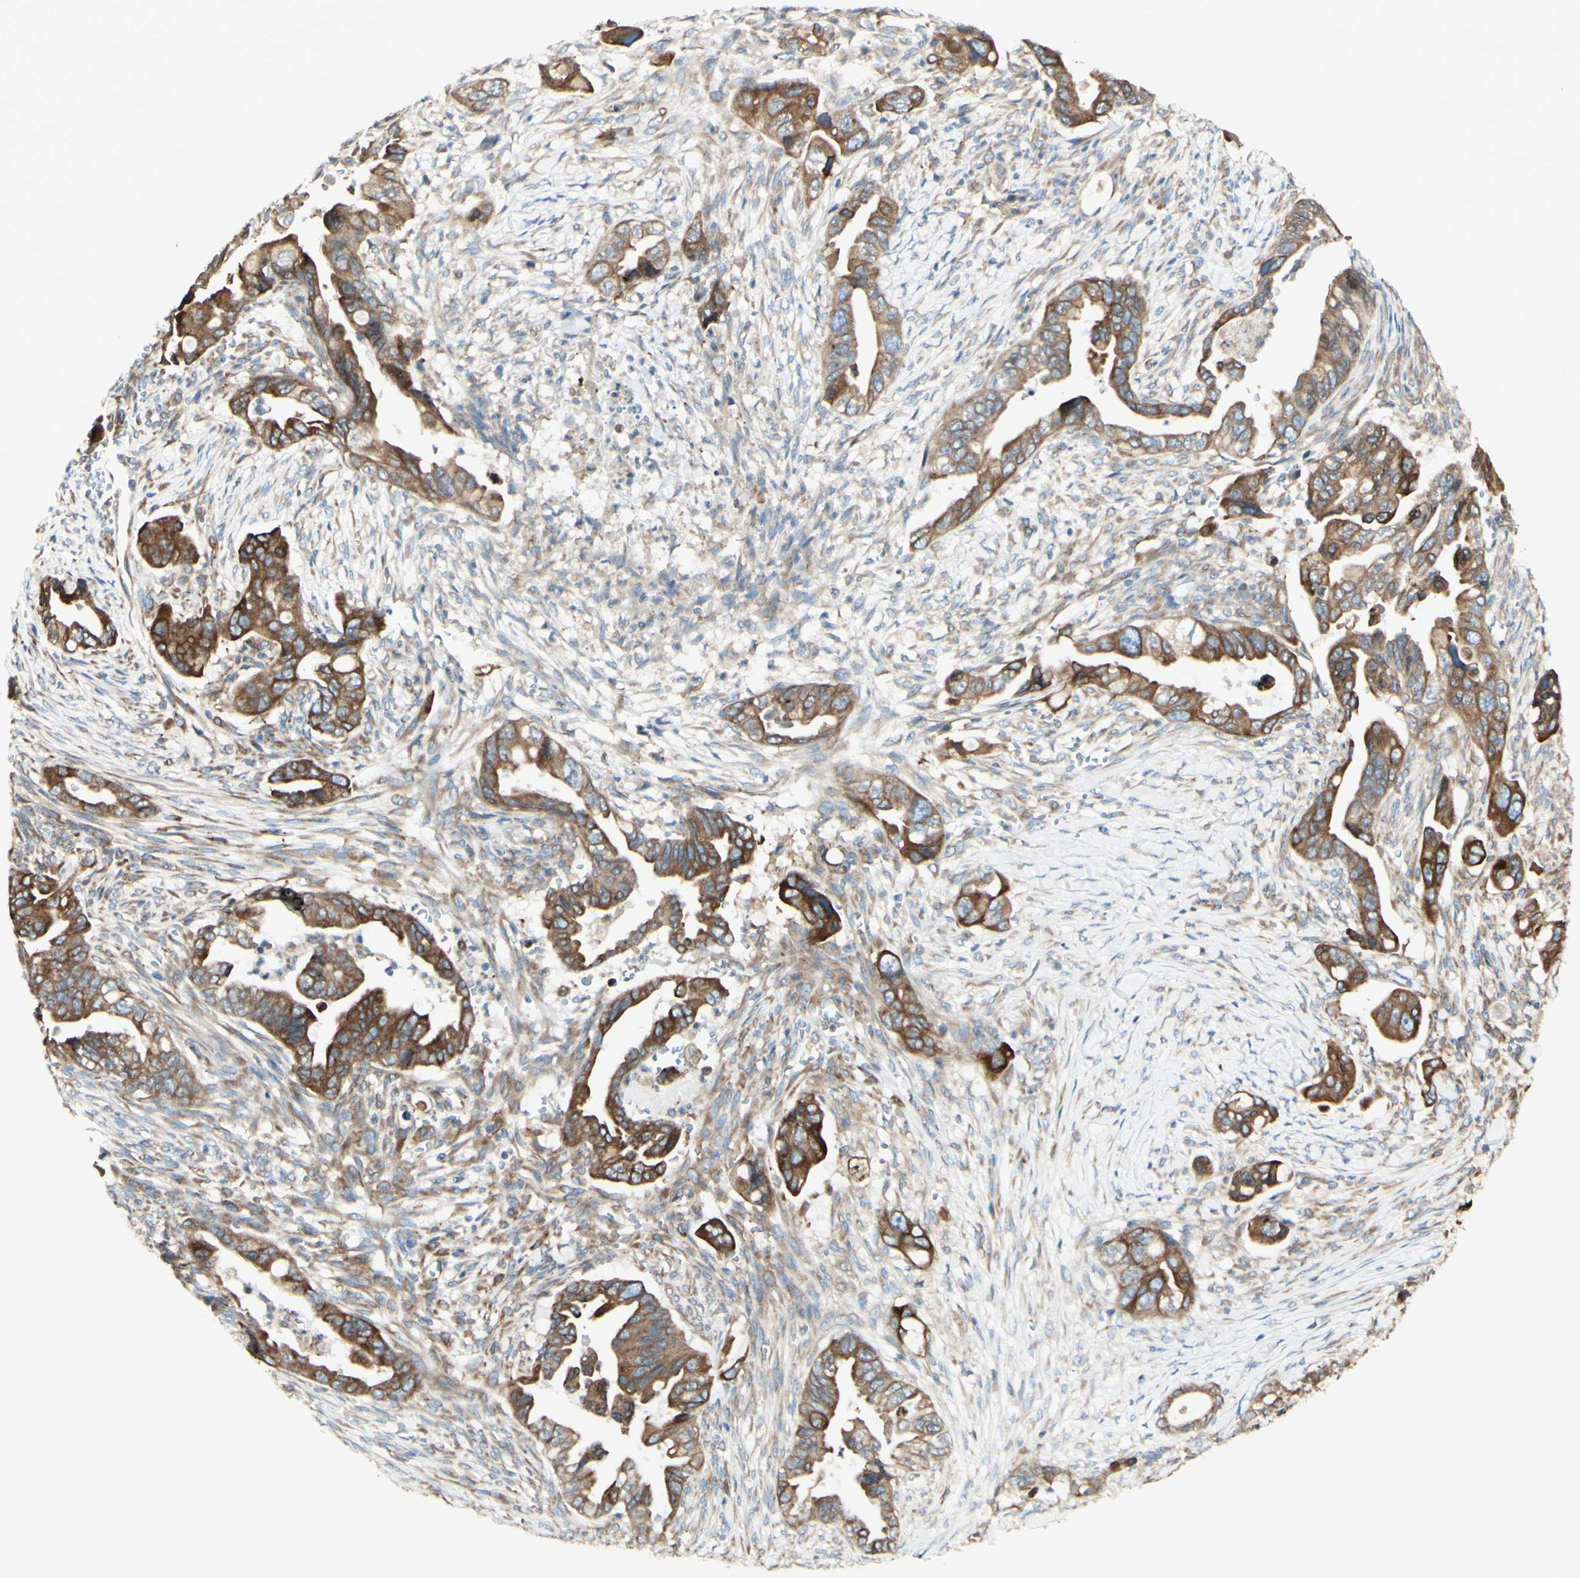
{"staining": {"intensity": "moderate", "quantity": ">75%", "location": "cytoplasmic/membranous"}, "tissue": "pancreatic cancer", "cell_type": "Tumor cells", "image_type": "cancer", "snomed": [{"axis": "morphology", "description": "Adenocarcinoma, NOS"}, {"axis": "topography", "description": "Pancreas"}], "caption": "High-magnification brightfield microscopy of pancreatic cancer stained with DAB (3,3'-diaminobenzidine) (brown) and counterstained with hematoxylin (blue). tumor cells exhibit moderate cytoplasmic/membranous expression is present in approximately>75% of cells. (DAB IHC with brightfield microscopy, high magnification).", "gene": "DNAJB11", "patient": {"sex": "male", "age": 70}}